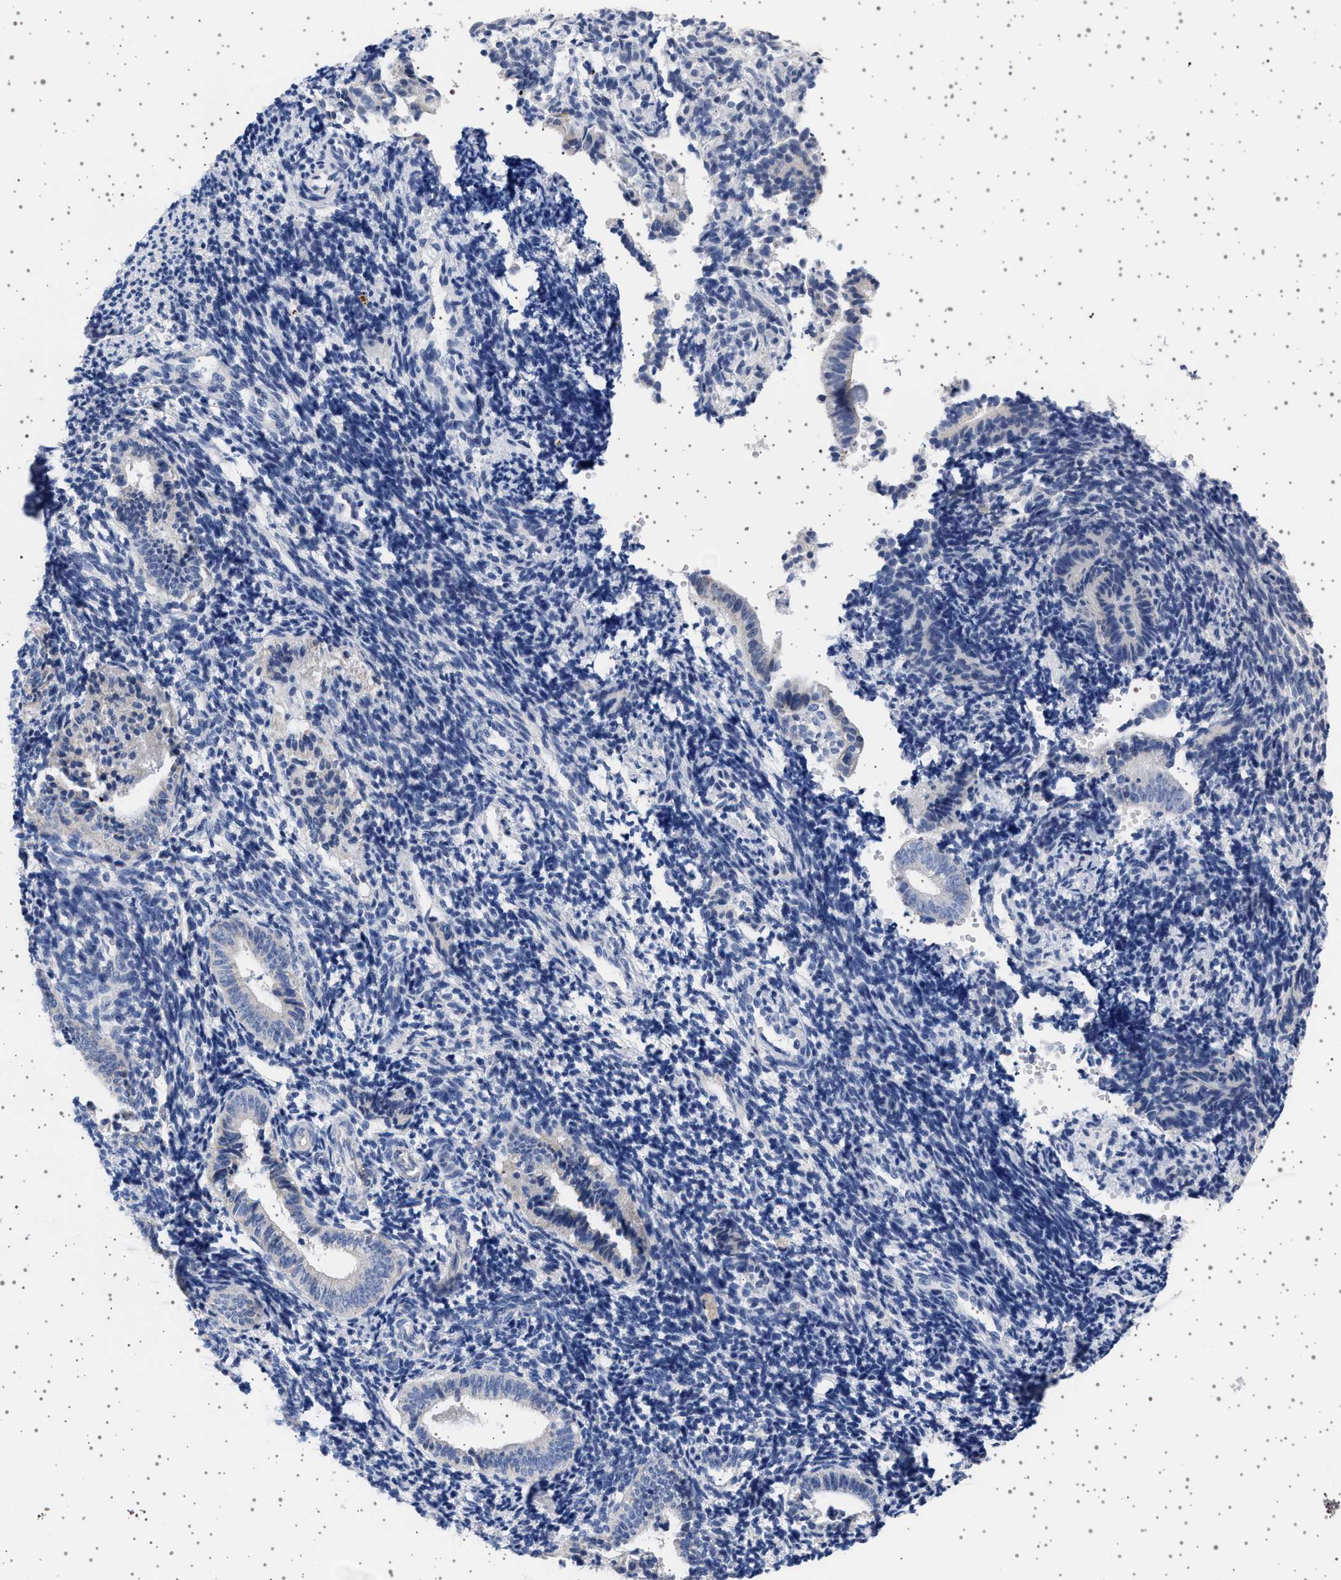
{"staining": {"intensity": "negative", "quantity": "none", "location": "none"}, "tissue": "endometrium", "cell_type": "Cells in endometrial stroma", "image_type": "normal", "snomed": [{"axis": "morphology", "description": "Normal tissue, NOS"}, {"axis": "topography", "description": "Uterus"}, {"axis": "topography", "description": "Endometrium"}], "caption": "High power microscopy image of an IHC image of unremarkable endometrium, revealing no significant staining in cells in endometrial stroma. (DAB IHC with hematoxylin counter stain).", "gene": "TRMT10B", "patient": {"sex": "female", "age": 33}}